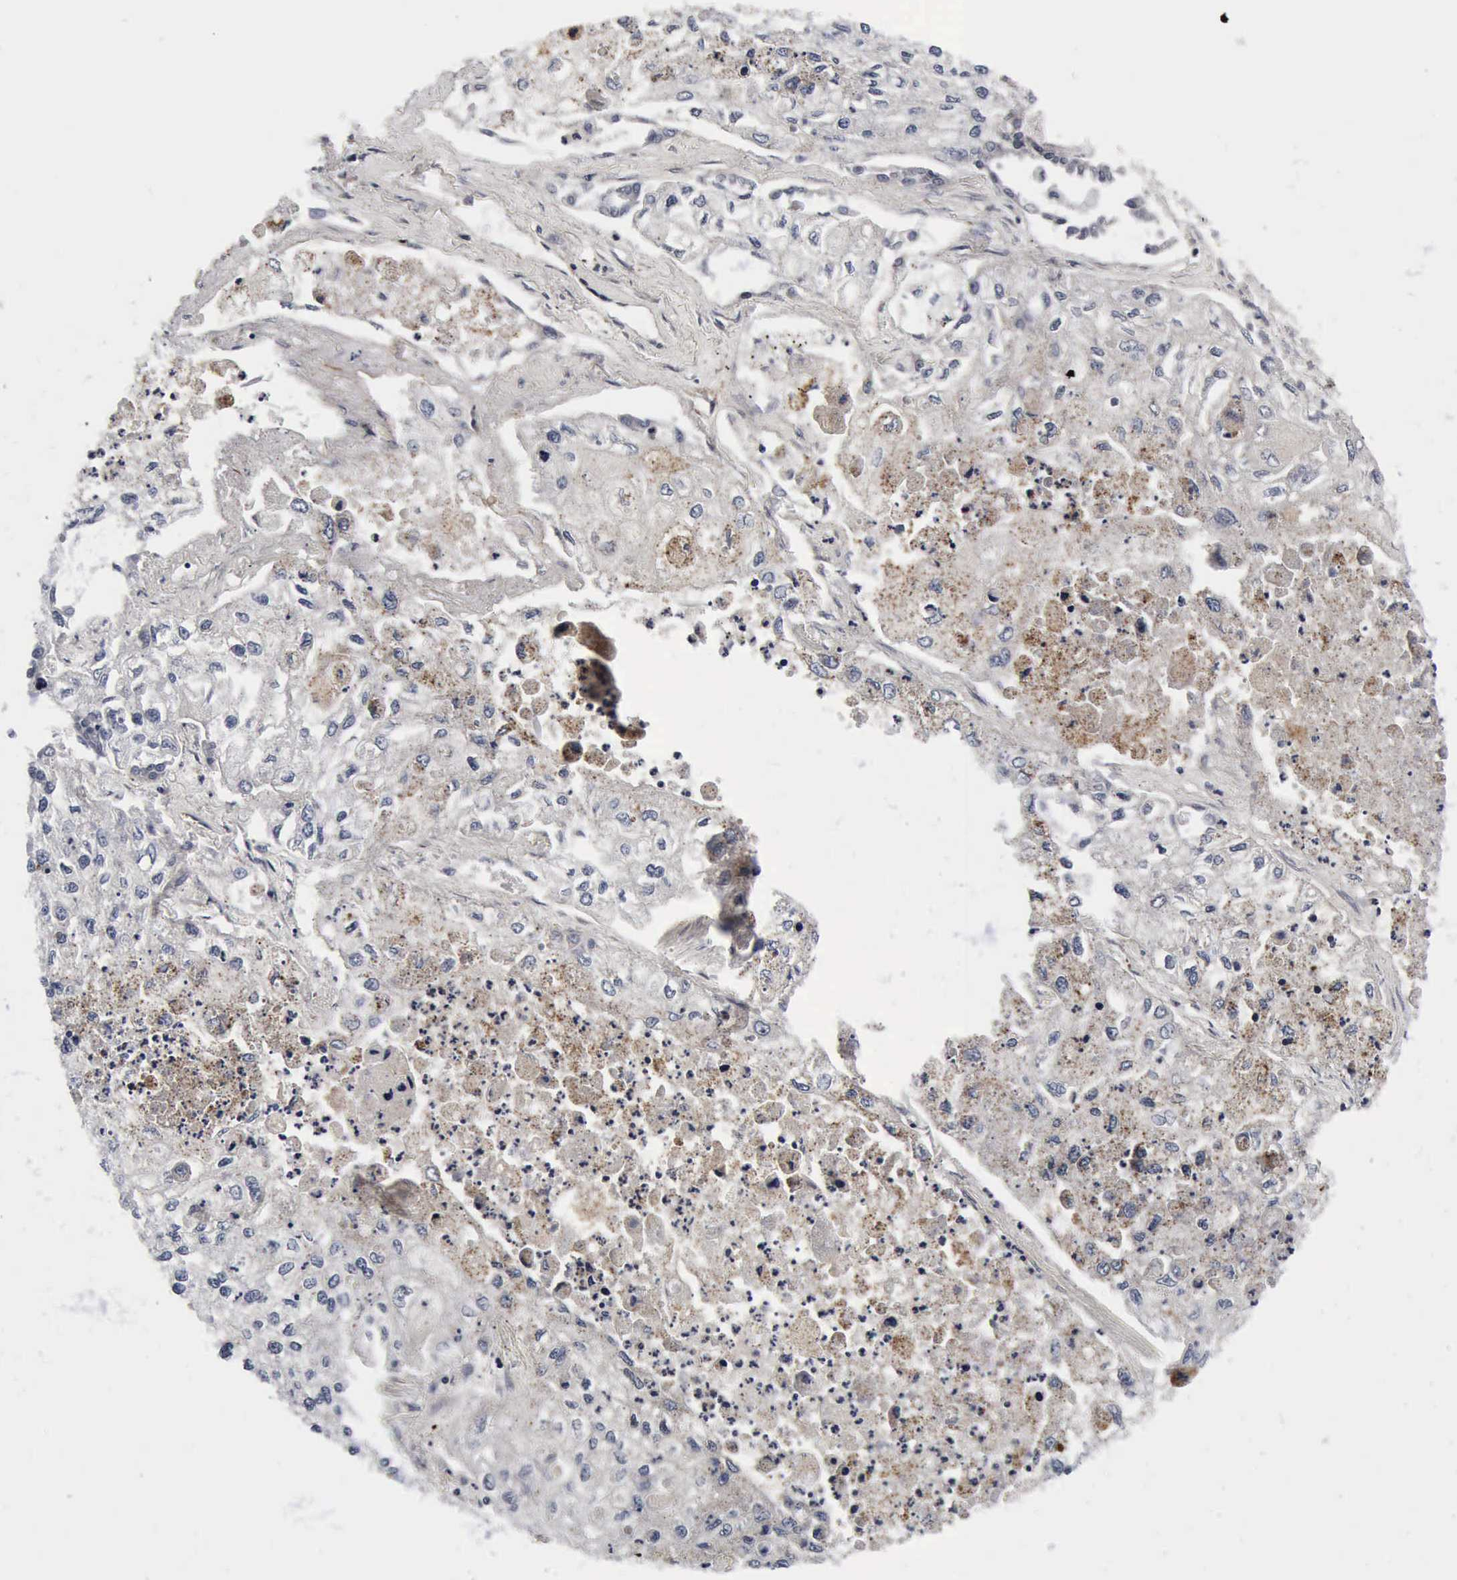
{"staining": {"intensity": "negative", "quantity": "none", "location": "none"}, "tissue": "lung cancer", "cell_type": "Tumor cells", "image_type": "cancer", "snomed": [{"axis": "morphology", "description": "Squamous cell carcinoma, NOS"}, {"axis": "topography", "description": "Lung"}], "caption": "Histopathology image shows no significant protein expression in tumor cells of squamous cell carcinoma (lung).", "gene": "UBC", "patient": {"sex": "male", "age": 75}}